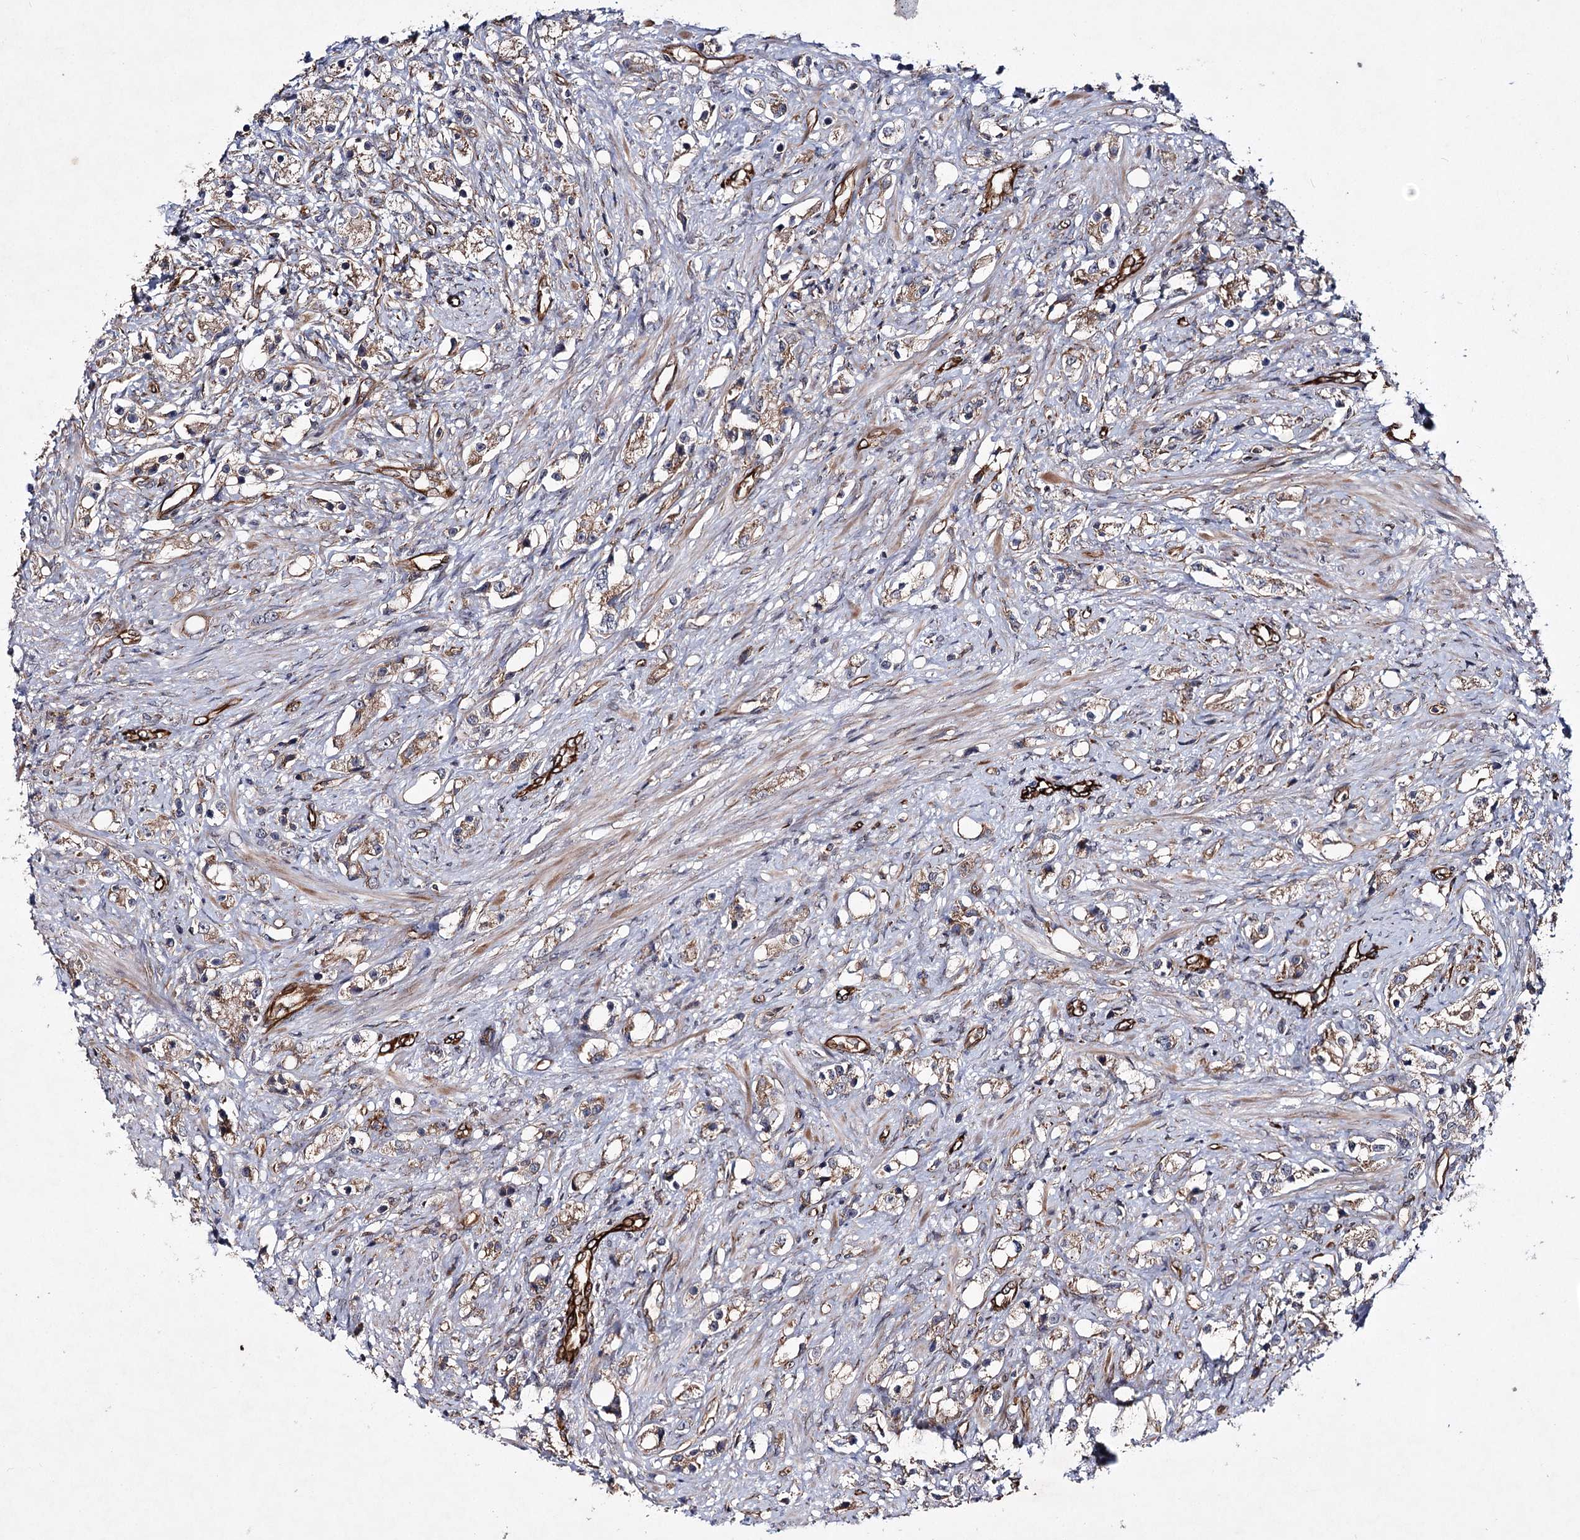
{"staining": {"intensity": "weak", "quantity": ">75%", "location": "cytoplasmic/membranous"}, "tissue": "prostate cancer", "cell_type": "Tumor cells", "image_type": "cancer", "snomed": [{"axis": "morphology", "description": "Adenocarcinoma, High grade"}, {"axis": "topography", "description": "Prostate"}], "caption": "A brown stain shows weak cytoplasmic/membranous staining of a protein in adenocarcinoma (high-grade) (prostate) tumor cells.", "gene": "DPEP2", "patient": {"sex": "male", "age": 63}}